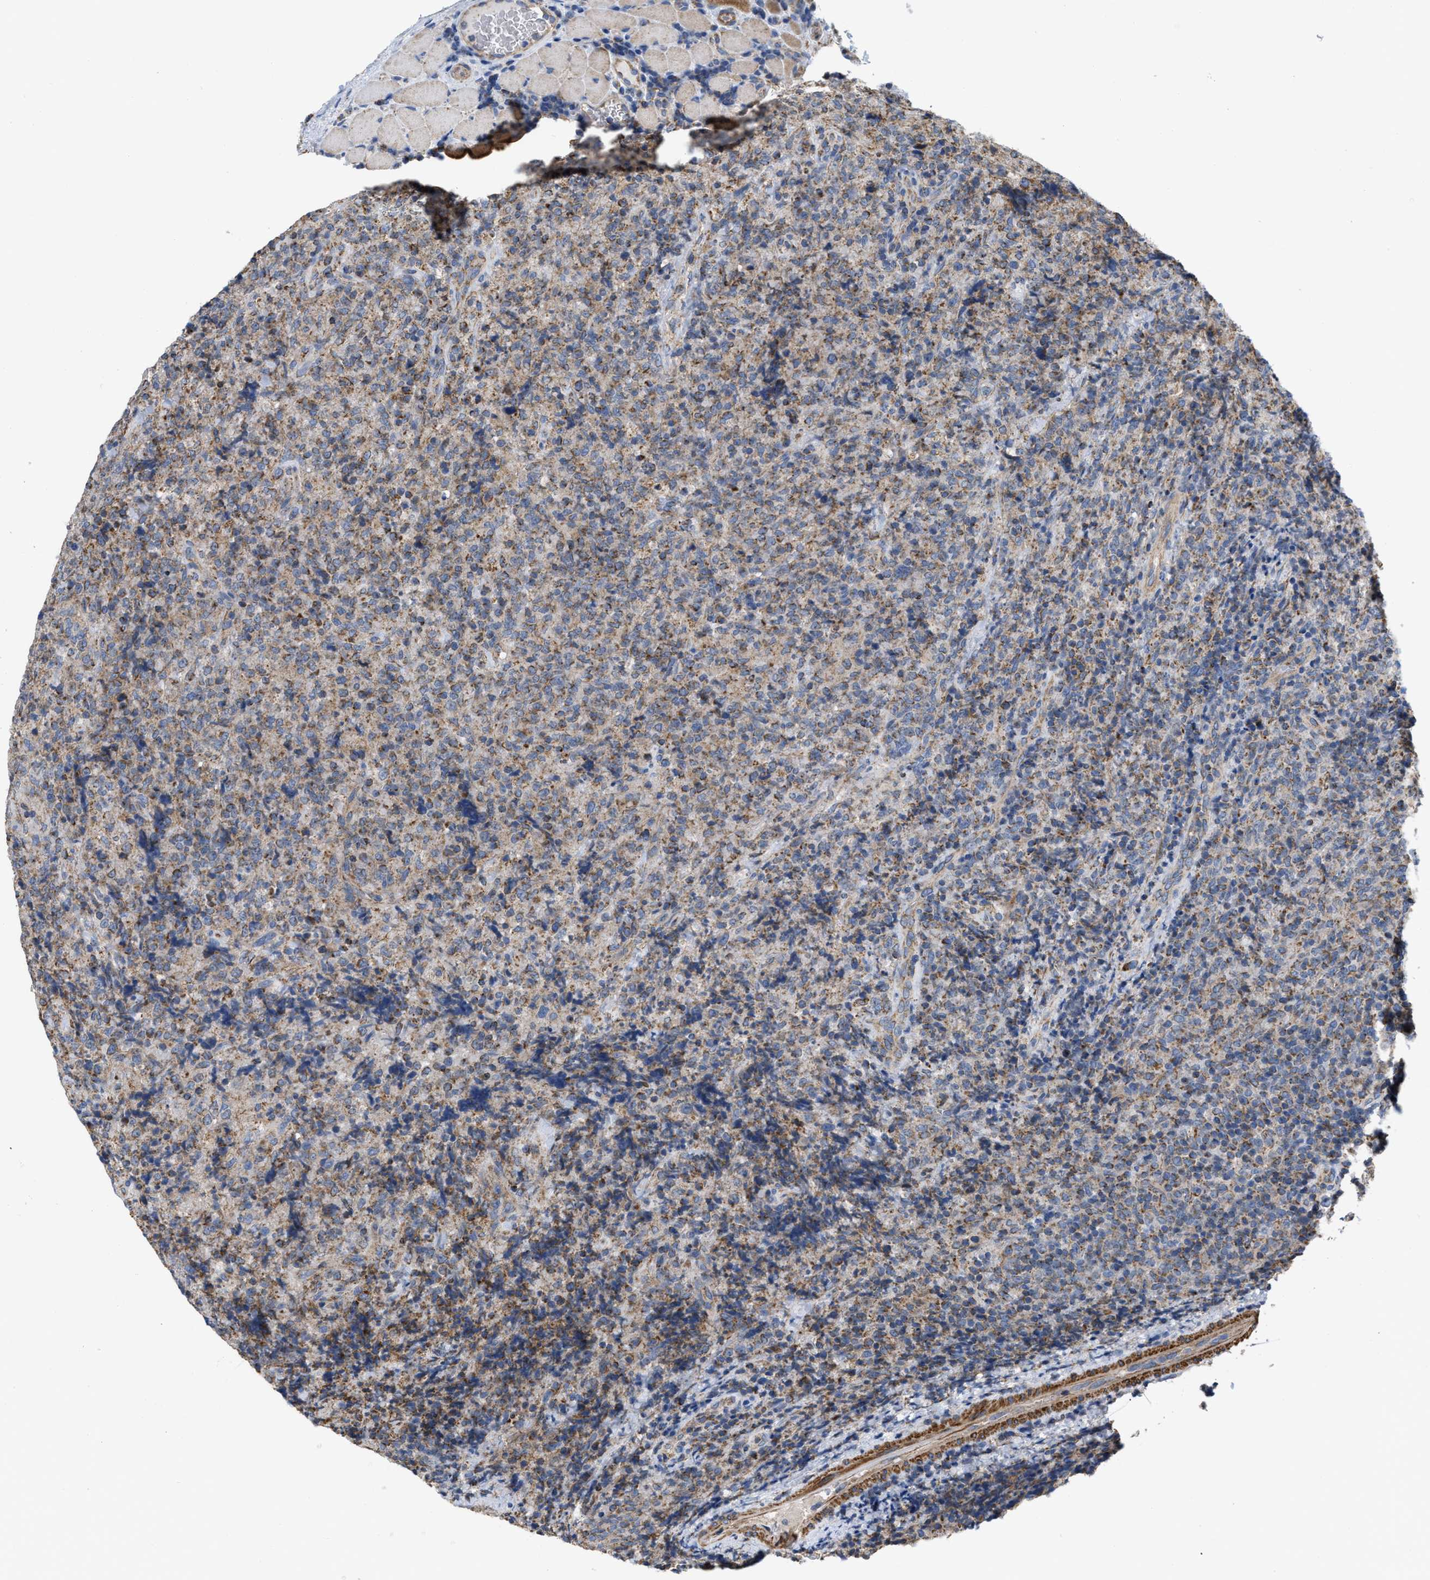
{"staining": {"intensity": "moderate", "quantity": ">75%", "location": "cytoplasmic/membranous"}, "tissue": "lymphoma", "cell_type": "Tumor cells", "image_type": "cancer", "snomed": [{"axis": "morphology", "description": "Malignant lymphoma, non-Hodgkin's type, High grade"}, {"axis": "topography", "description": "Tonsil"}], "caption": "Tumor cells display moderate cytoplasmic/membranous staining in approximately >75% of cells in lymphoma.", "gene": "GRB10", "patient": {"sex": "female", "age": 36}}